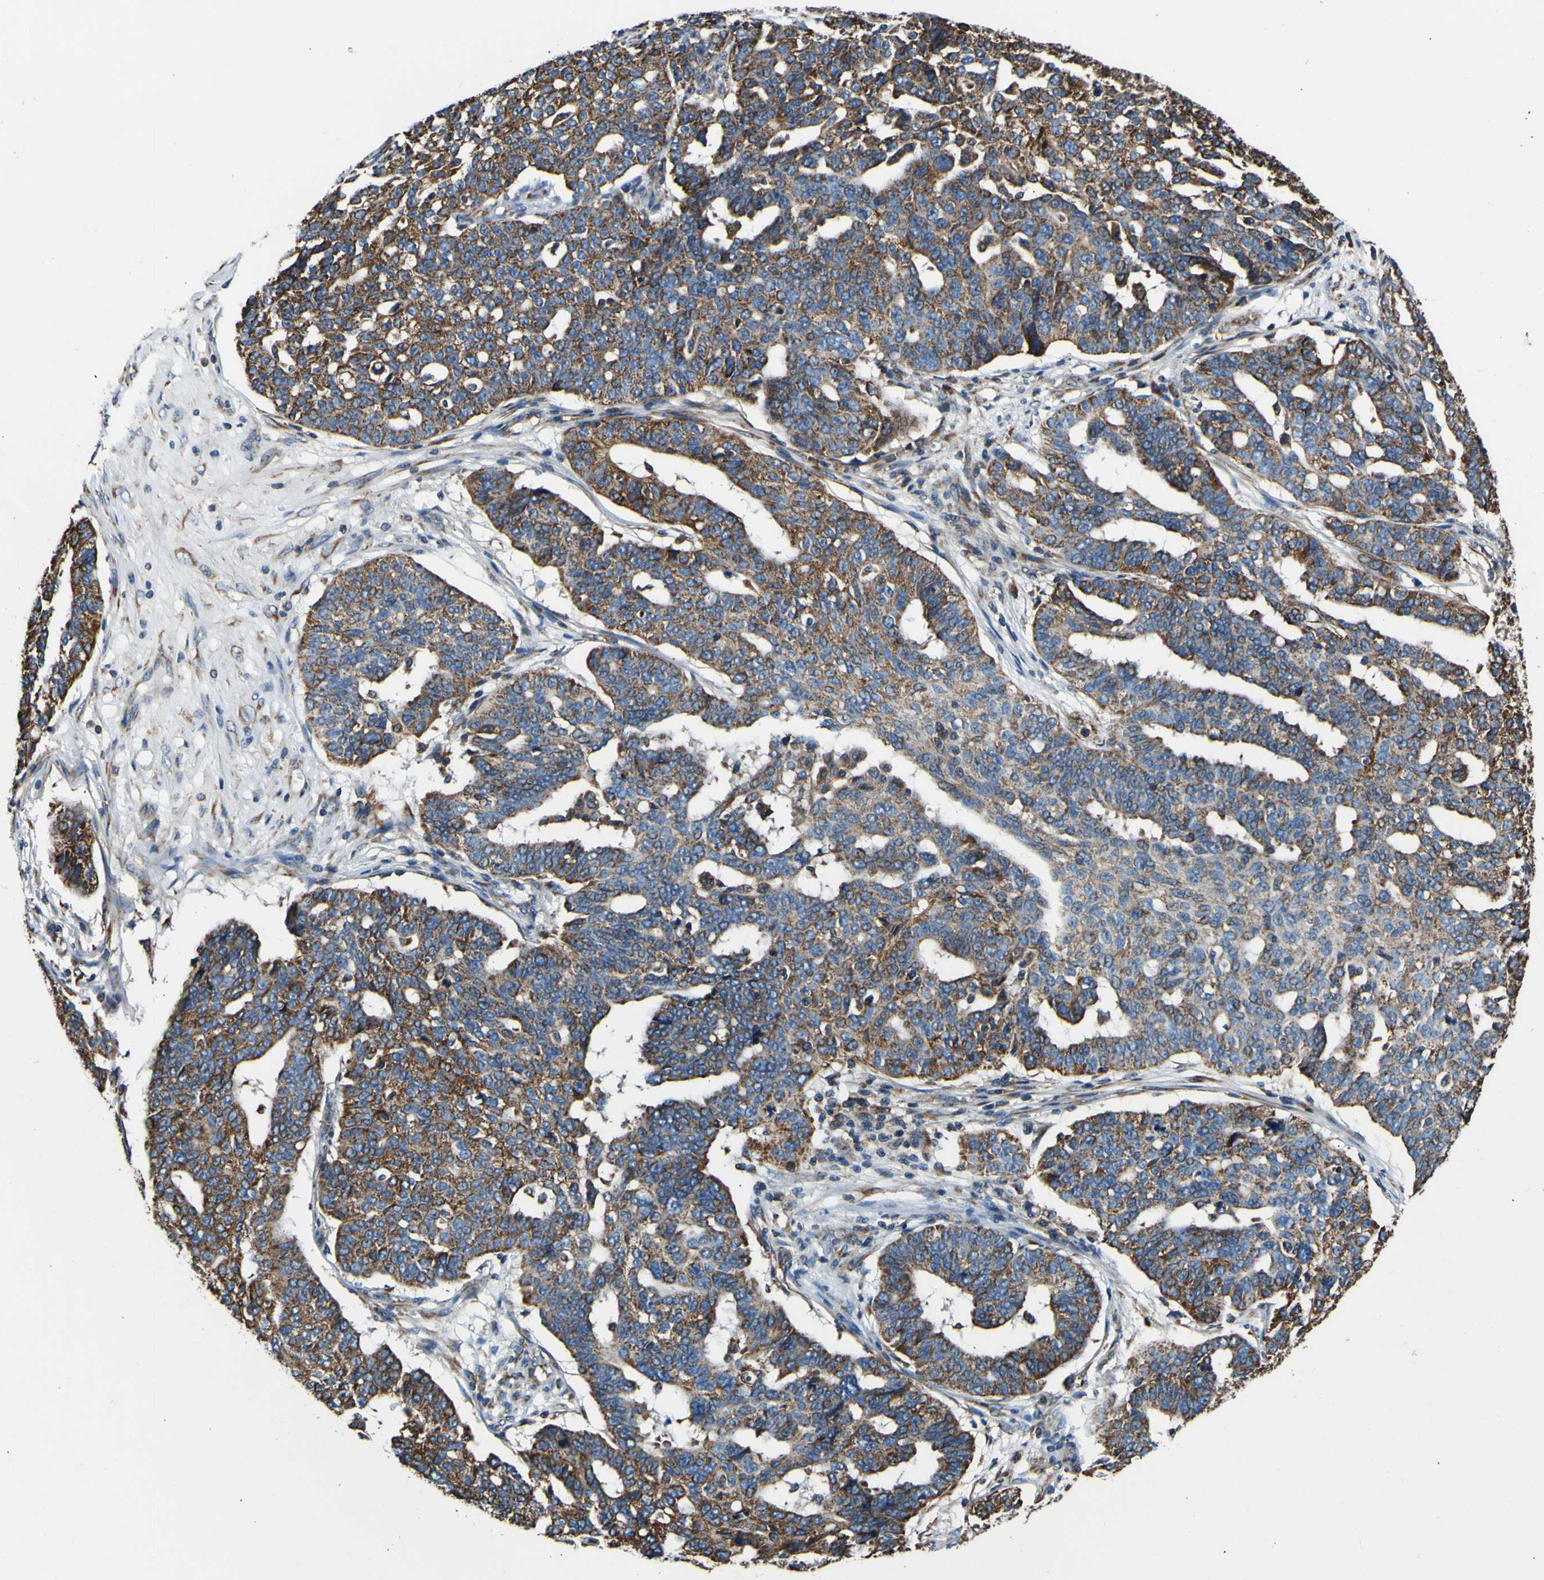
{"staining": {"intensity": "moderate", "quantity": ">75%", "location": "cytoplasmic/membranous"}, "tissue": "ovarian cancer", "cell_type": "Tumor cells", "image_type": "cancer", "snomed": [{"axis": "morphology", "description": "Cystadenocarcinoma, serous, NOS"}, {"axis": "topography", "description": "Ovary"}], "caption": "High-magnification brightfield microscopy of serous cystadenocarcinoma (ovarian) stained with DAB (3,3'-diaminobenzidine) (brown) and counterstained with hematoxylin (blue). tumor cells exhibit moderate cytoplasmic/membranous staining is present in approximately>75% of cells.", "gene": "INPP5A", "patient": {"sex": "female", "age": 59}}